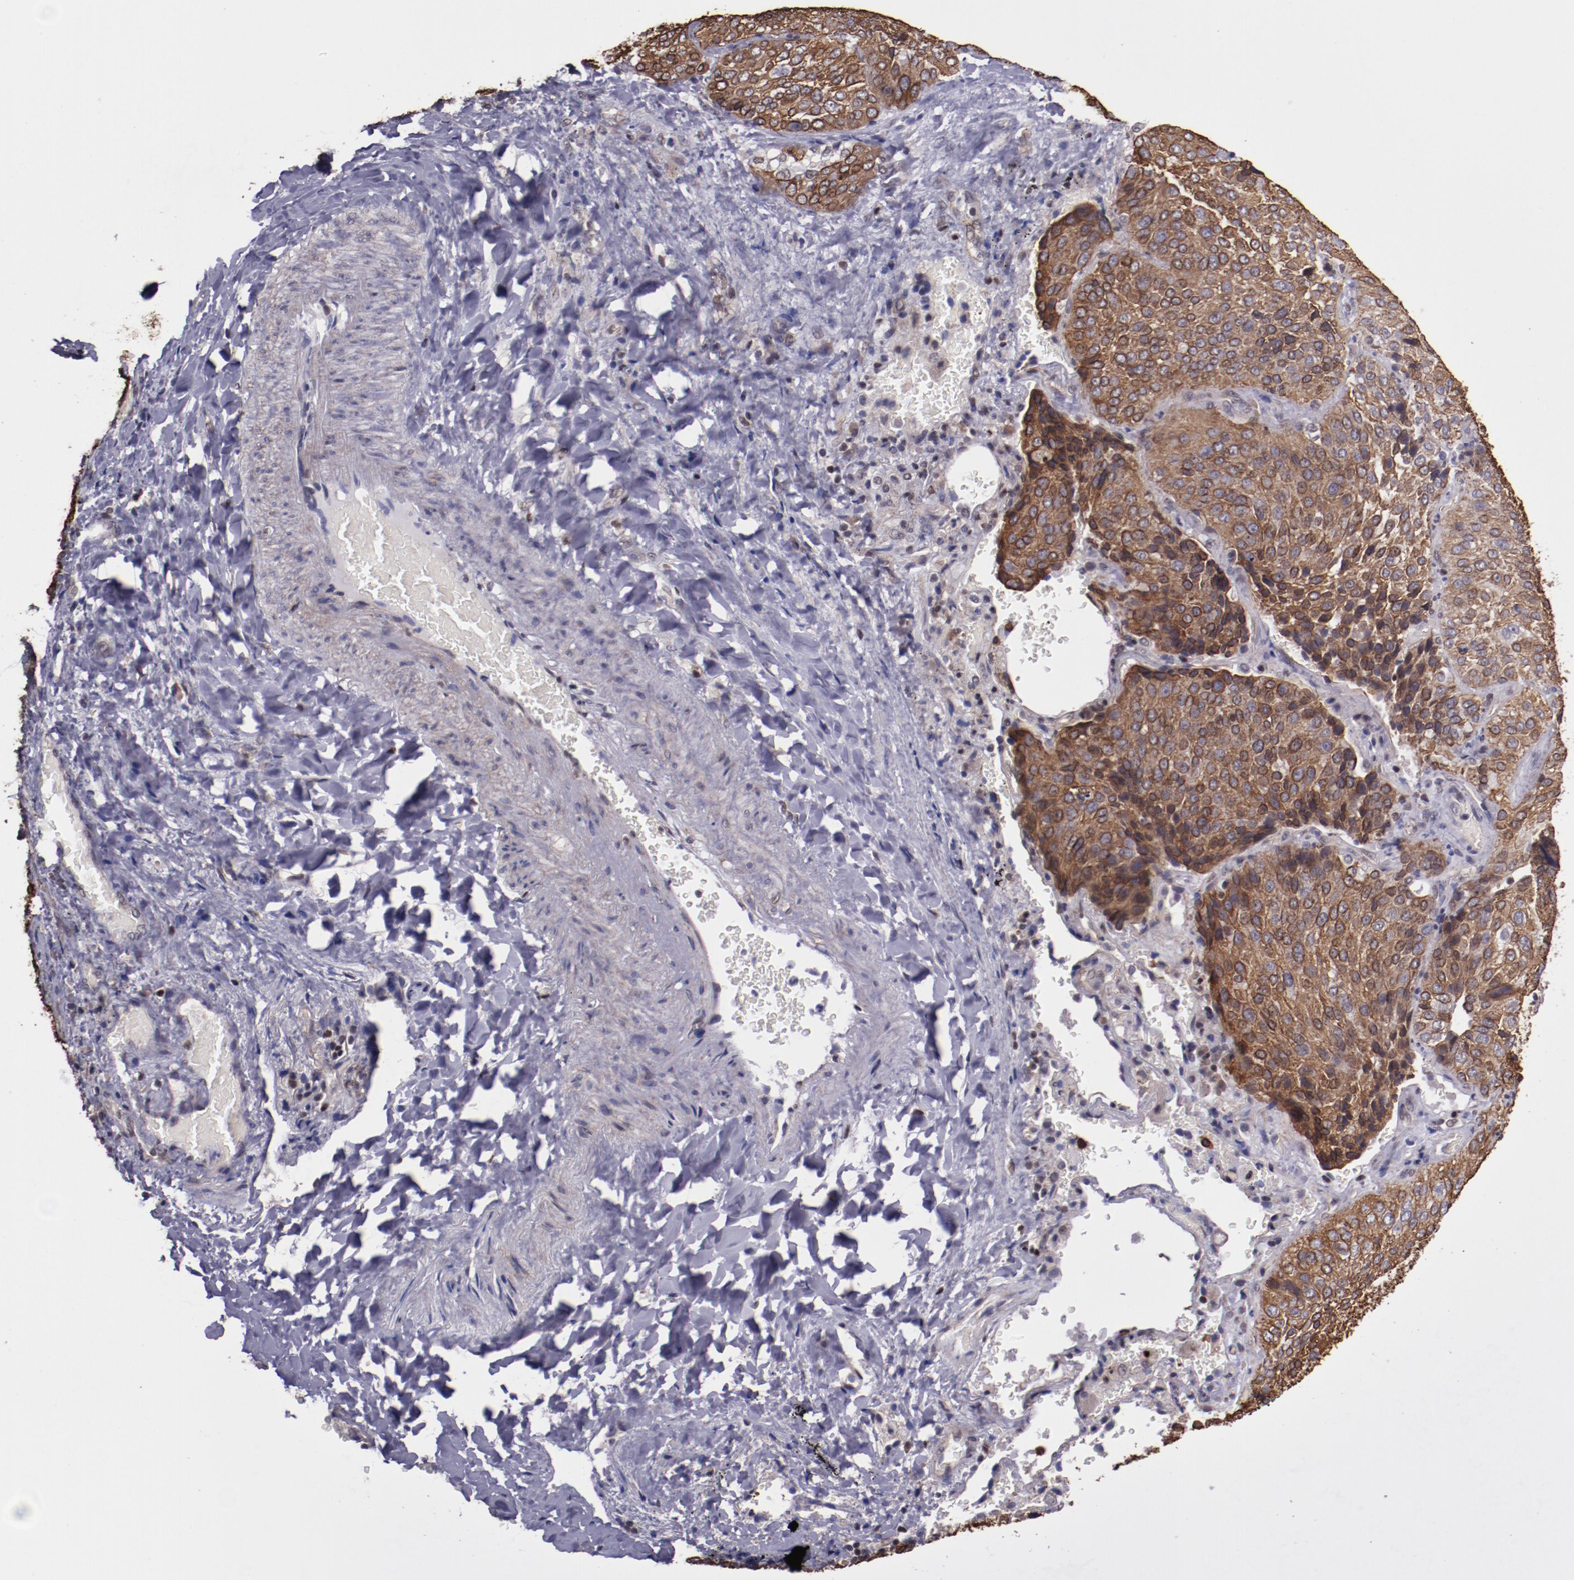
{"staining": {"intensity": "strong", "quantity": ">75%", "location": "cytoplasmic/membranous"}, "tissue": "lung cancer", "cell_type": "Tumor cells", "image_type": "cancer", "snomed": [{"axis": "morphology", "description": "Squamous cell carcinoma, NOS"}, {"axis": "topography", "description": "Lung"}], "caption": "A high amount of strong cytoplasmic/membranous staining is seen in about >75% of tumor cells in lung cancer (squamous cell carcinoma) tissue.", "gene": "ELF1", "patient": {"sex": "male", "age": 54}}